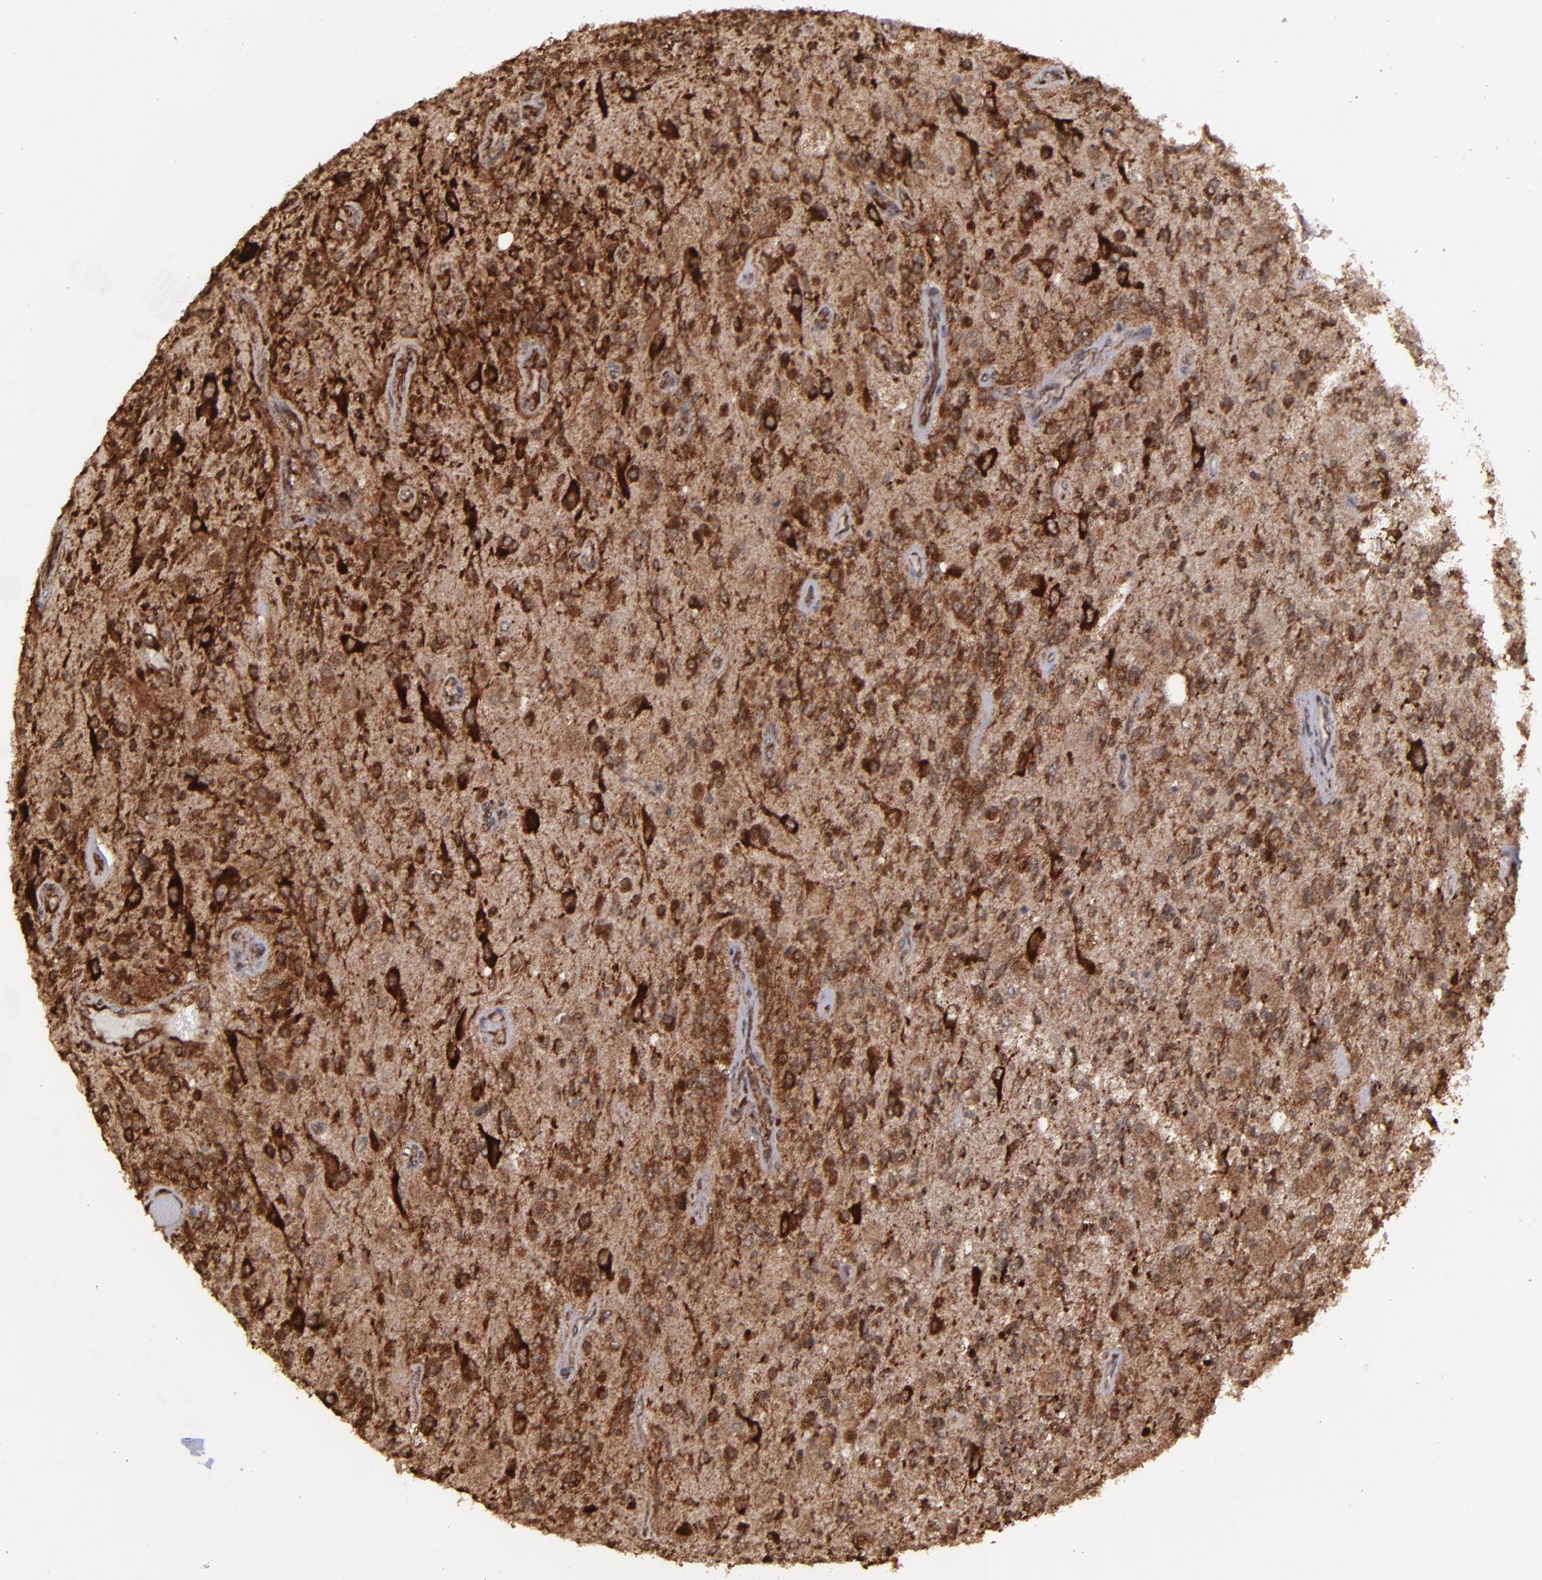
{"staining": {"intensity": "strong", "quantity": ">75%", "location": "cytoplasmic/membranous,nuclear"}, "tissue": "glioma", "cell_type": "Tumor cells", "image_type": "cancer", "snomed": [{"axis": "morphology", "description": "Normal tissue, NOS"}, {"axis": "morphology", "description": "Glioma, malignant, High grade"}, {"axis": "topography", "description": "Cerebral cortex"}], "caption": "Immunohistochemistry (IHC) staining of malignant high-grade glioma, which exhibits high levels of strong cytoplasmic/membranous and nuclear staining in approximately >75% of tumor cells indicating strong cytoplasmic/membranous and nuclear protein positivity. The staining was performed using DAB (brown) for protein detection and nuclei were counterstained in hematoxylin (blue).", "gene": "EIF4ENIF1", "patient": {"sex": "male", "age": 77}}